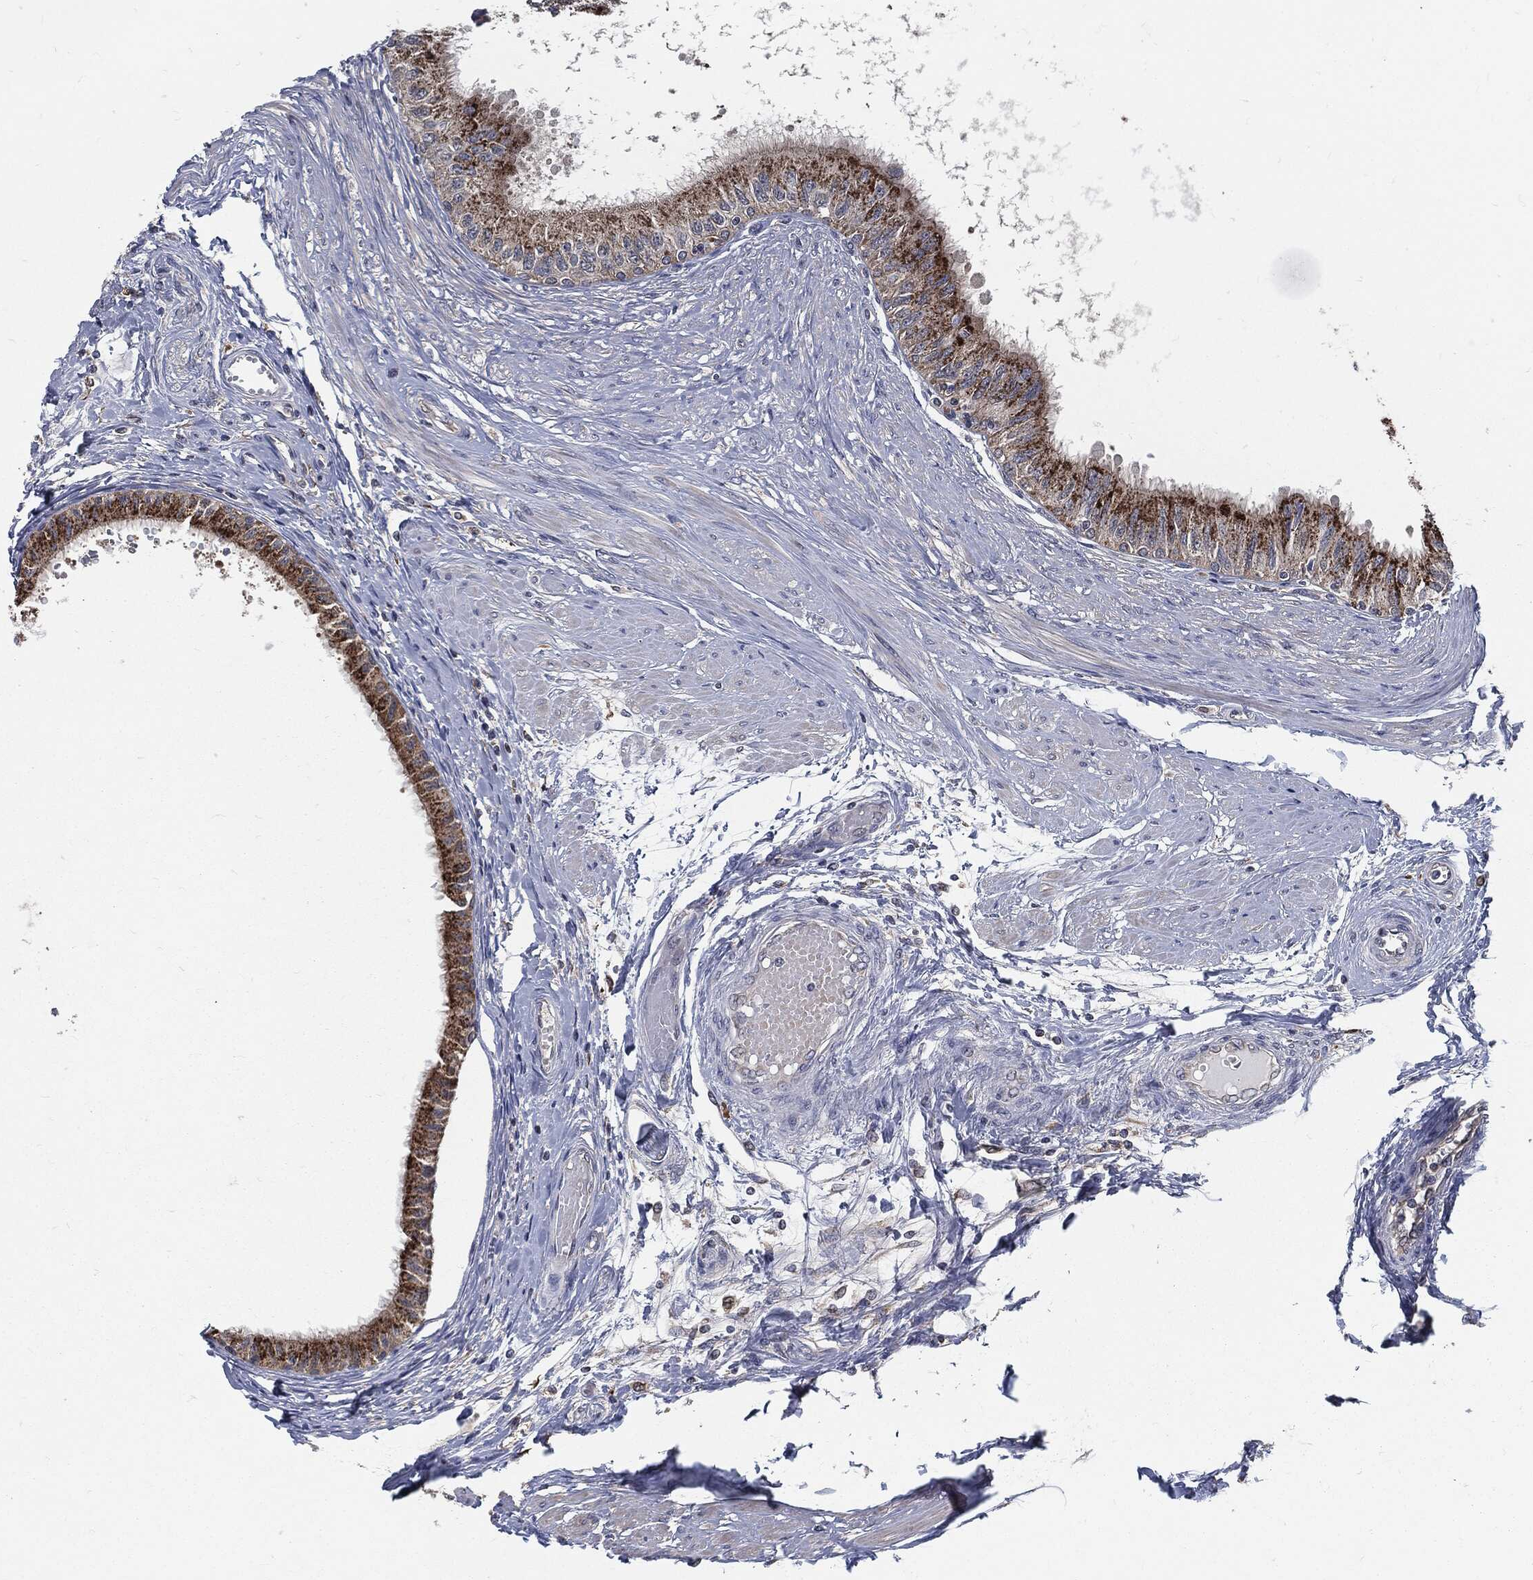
{"staining": {"intensity": "strong", "quantity": ">75%", "location": "cytoplasmic/membranous"}, "tissue": "epididymis", "cell_type": "Glandular cells", "image_type": "normal", "snomed": [{"axis": "morphology", "description": "Normal tissue, NOS"}, {"axis": "morphology", "description": "Seminoma, NOS"}, {"axis": "topography", "description": "Testis"}, {"axis": "topography", "description": "Epididymis"}], "caption": "This image exhibits unremarkable epididymis stained with immunohistochemistry to label a protein in brown. The cytoplasmic/membranous of glandular cells show strong positivity for the protein. Nuclei are counter-stained blue.", "gene": "PRDX4", "patient": {"sex": "male", "age": 61}}